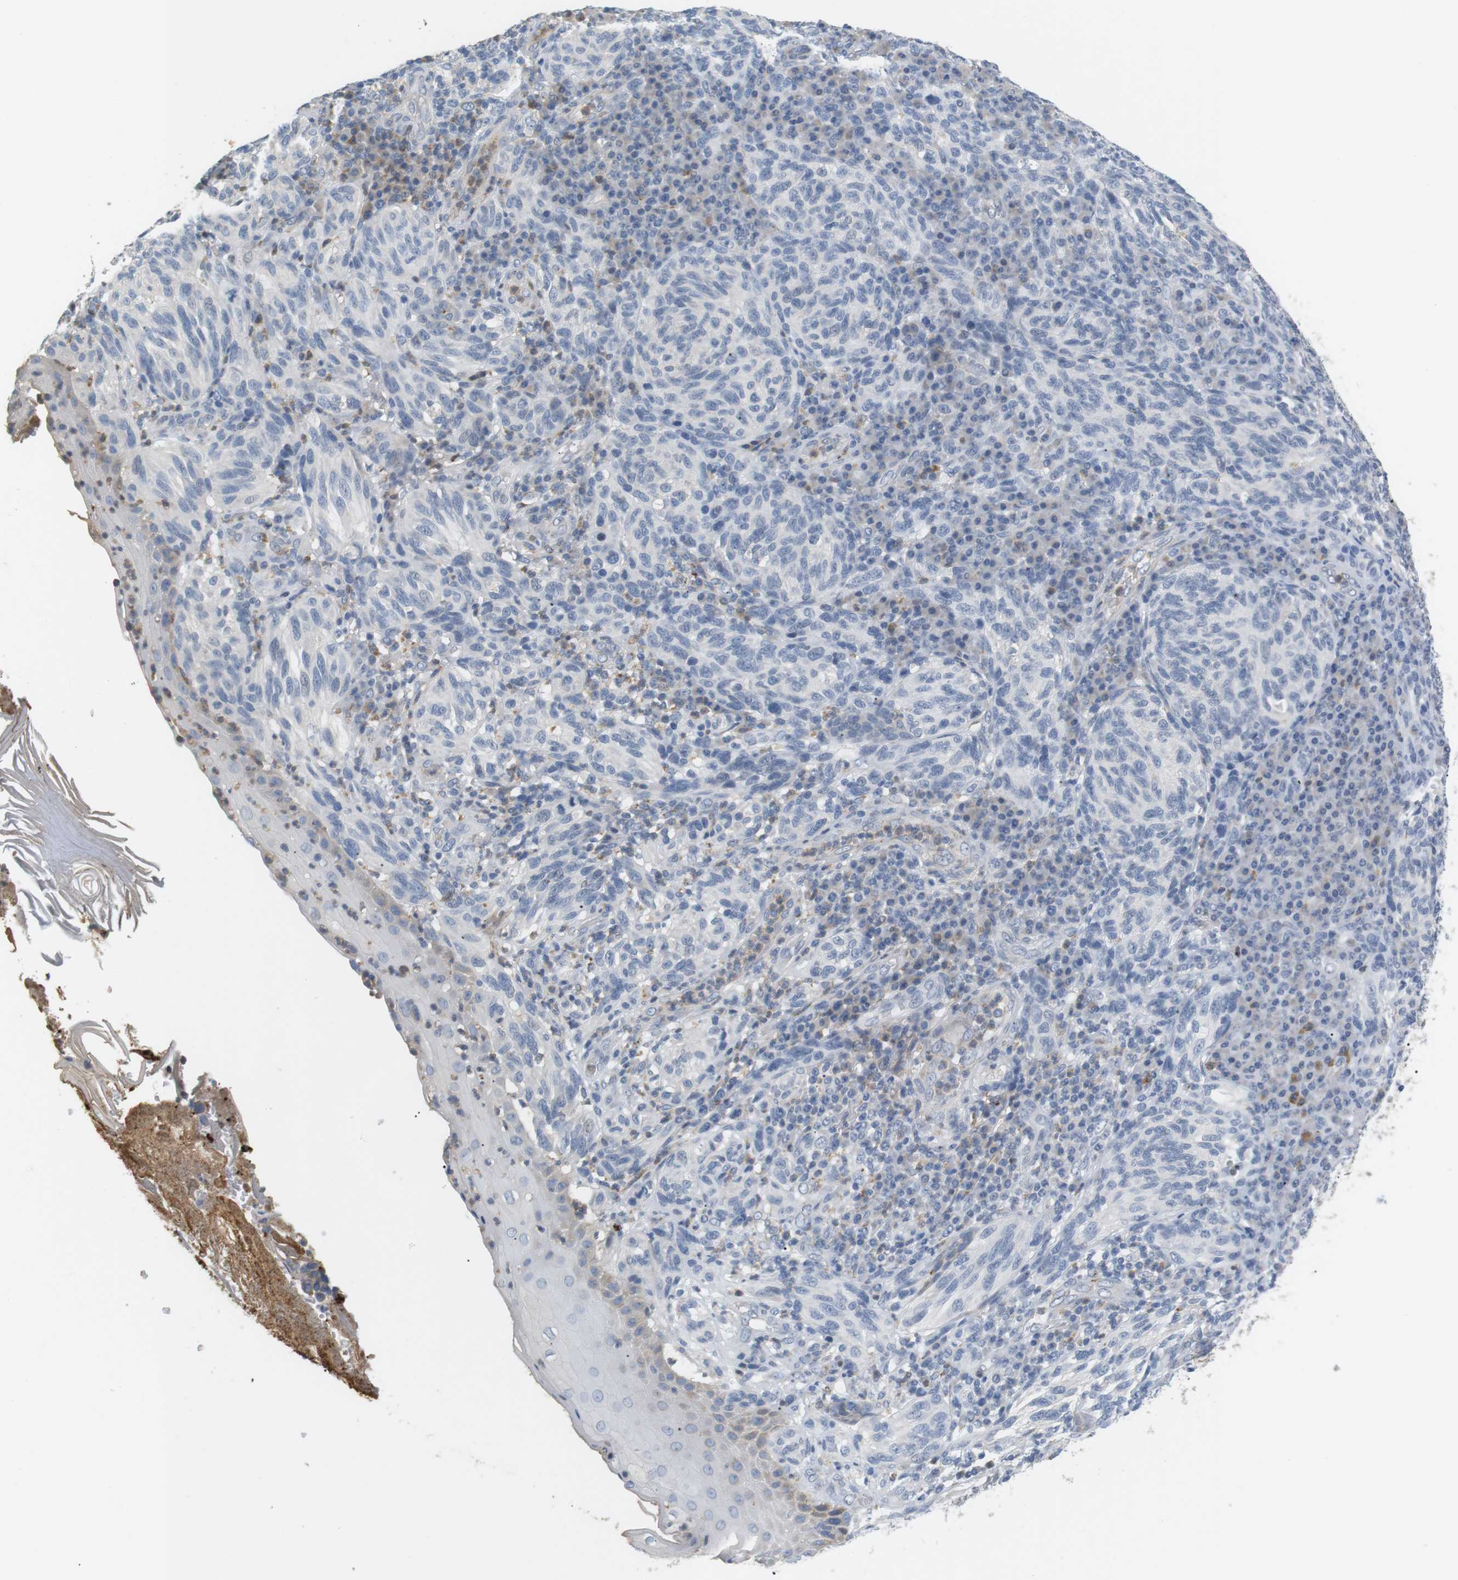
{"staining": {"intensity": "negative", "quantity": "none", "location": "none"}, "tissue": "melanoma", "cell_type": "Tumor cells", "image_type": "cancer", "snomed": [{"axis": "morphology", "description": "Malignant melanoma, NOS"}, {"axis": "topography", "description": "Skin"}], "caption": "Histopathology image shows no protein expression in tumor cells of melanoma tissue.", "gene": "CD300E", "patient": {"sex": "female", "age": 73}}